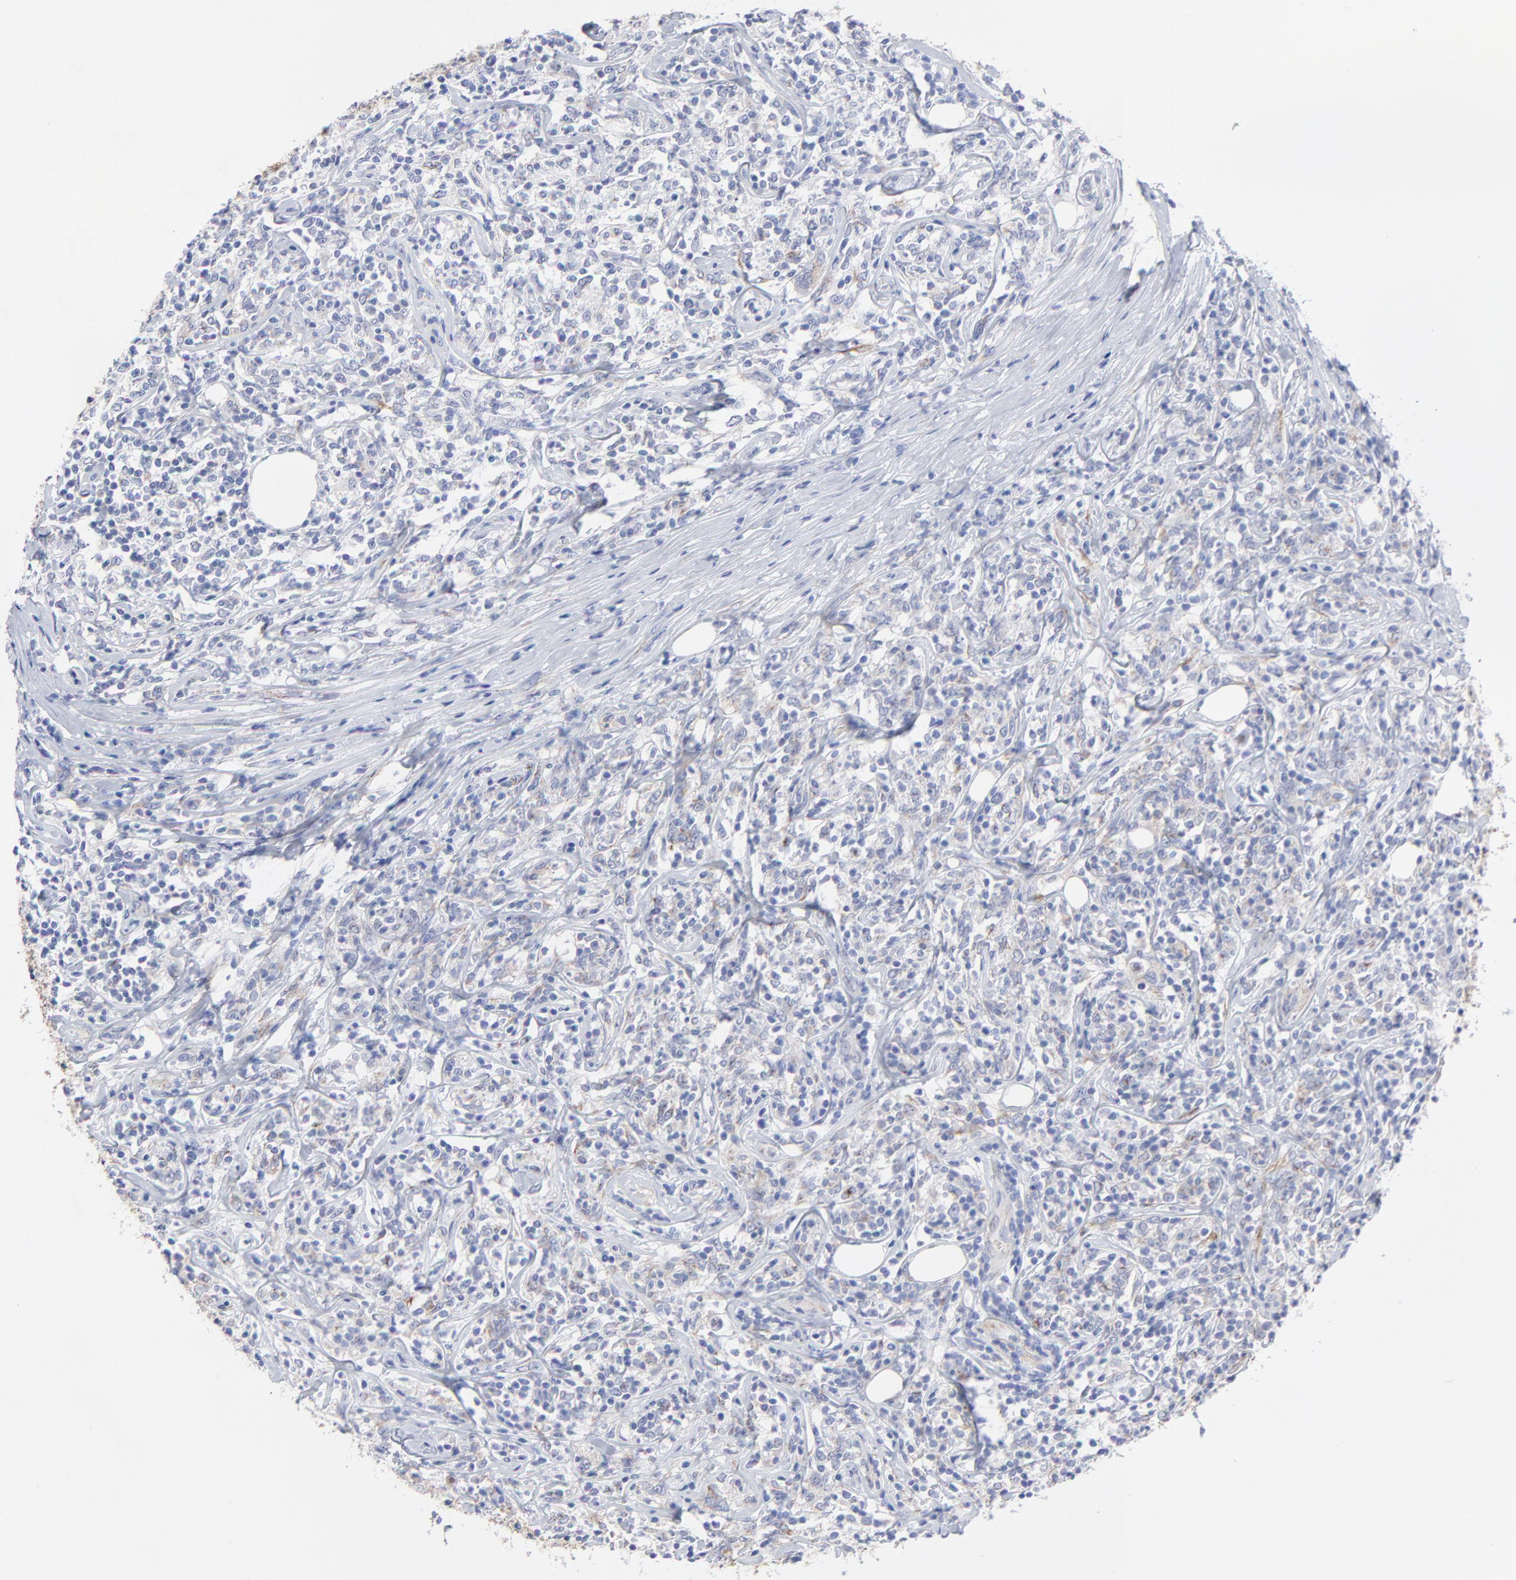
{"staining": {"intensity": "weak", "quantity": "<25%", "location": "cytoplasmic/membranous"}, "tissue": "lymphoma", "cell_type": "Tumor cells", "image_type": "cancer", "snomed": [{"axis": "morphology", "description": "Malignant lymphoma, non-Hodgkin's type, High grade"}, {"axis": "topography", "description": "Lymph node"}], "caption": "A photomicrograph of lymphoma stained for a protein displays no brown staining in tumor cells. (DAB immunohistochemistry visualized using brightfield microscopy, high magnification).", "gene": "CNTN3", "patient": {"sex": "female", "age": 84}}